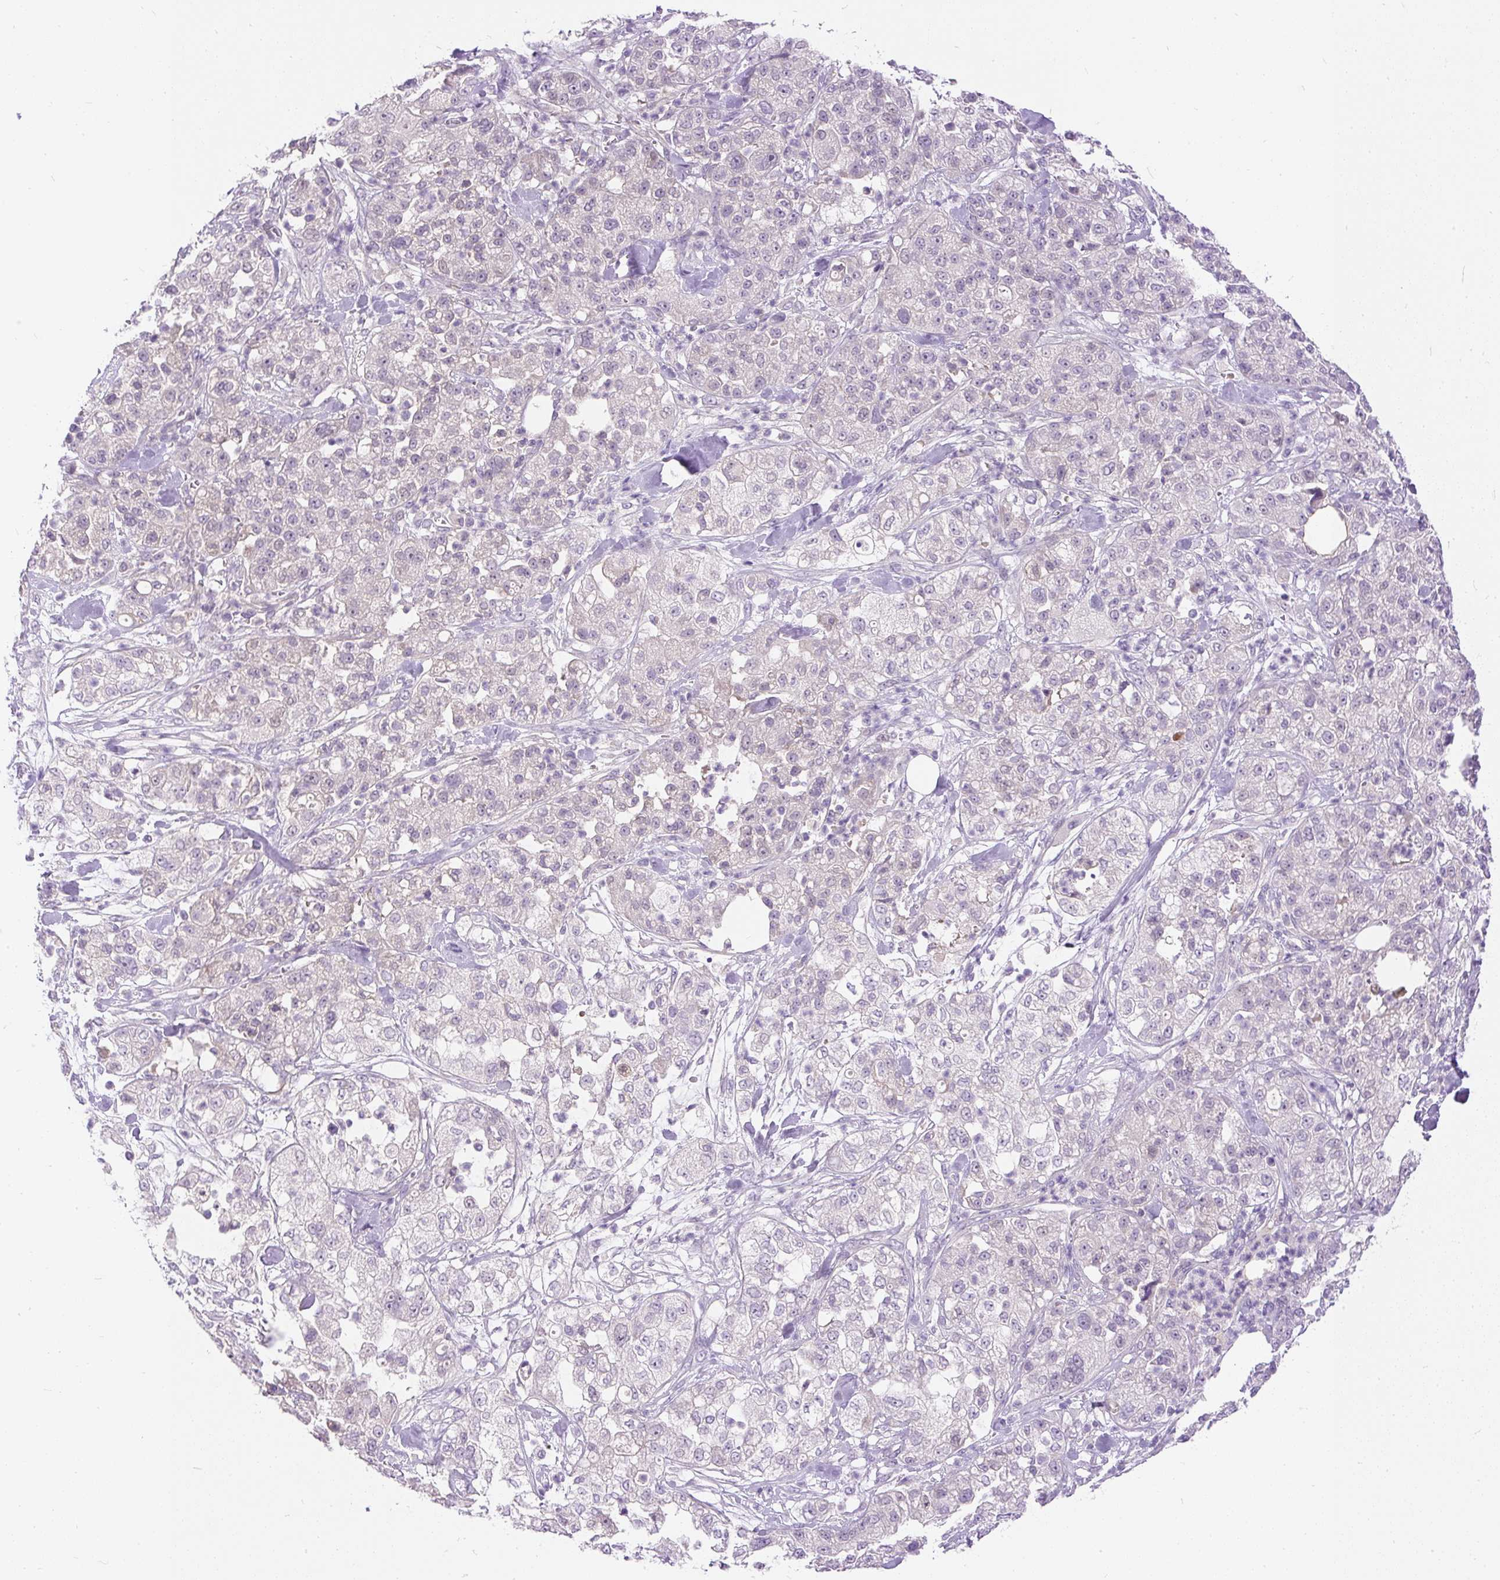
{"staining": {"intensity": "negative", "quantity": "none", "location": "none"}, "tissue": "pancreatic cancer", "cell_type": "Tumor cells", "image_type": "cancer", "snomed": [{"axis": "morphology", "description": "Adenocarcinoma, NOS"}, {"axis": "topography", "description": "Pancreas"}], "caption": "IHC micrograph of pancreatic cancer stained for a protein (brown), which demonstrates no positivity in tumor cells. (Brightfield microscopy of DAB (3,3'-diaminobenzidine) IHC at high magnification).", "gene": "KRTAP20-3", "patient": {"sex": "female", "age": 78}}